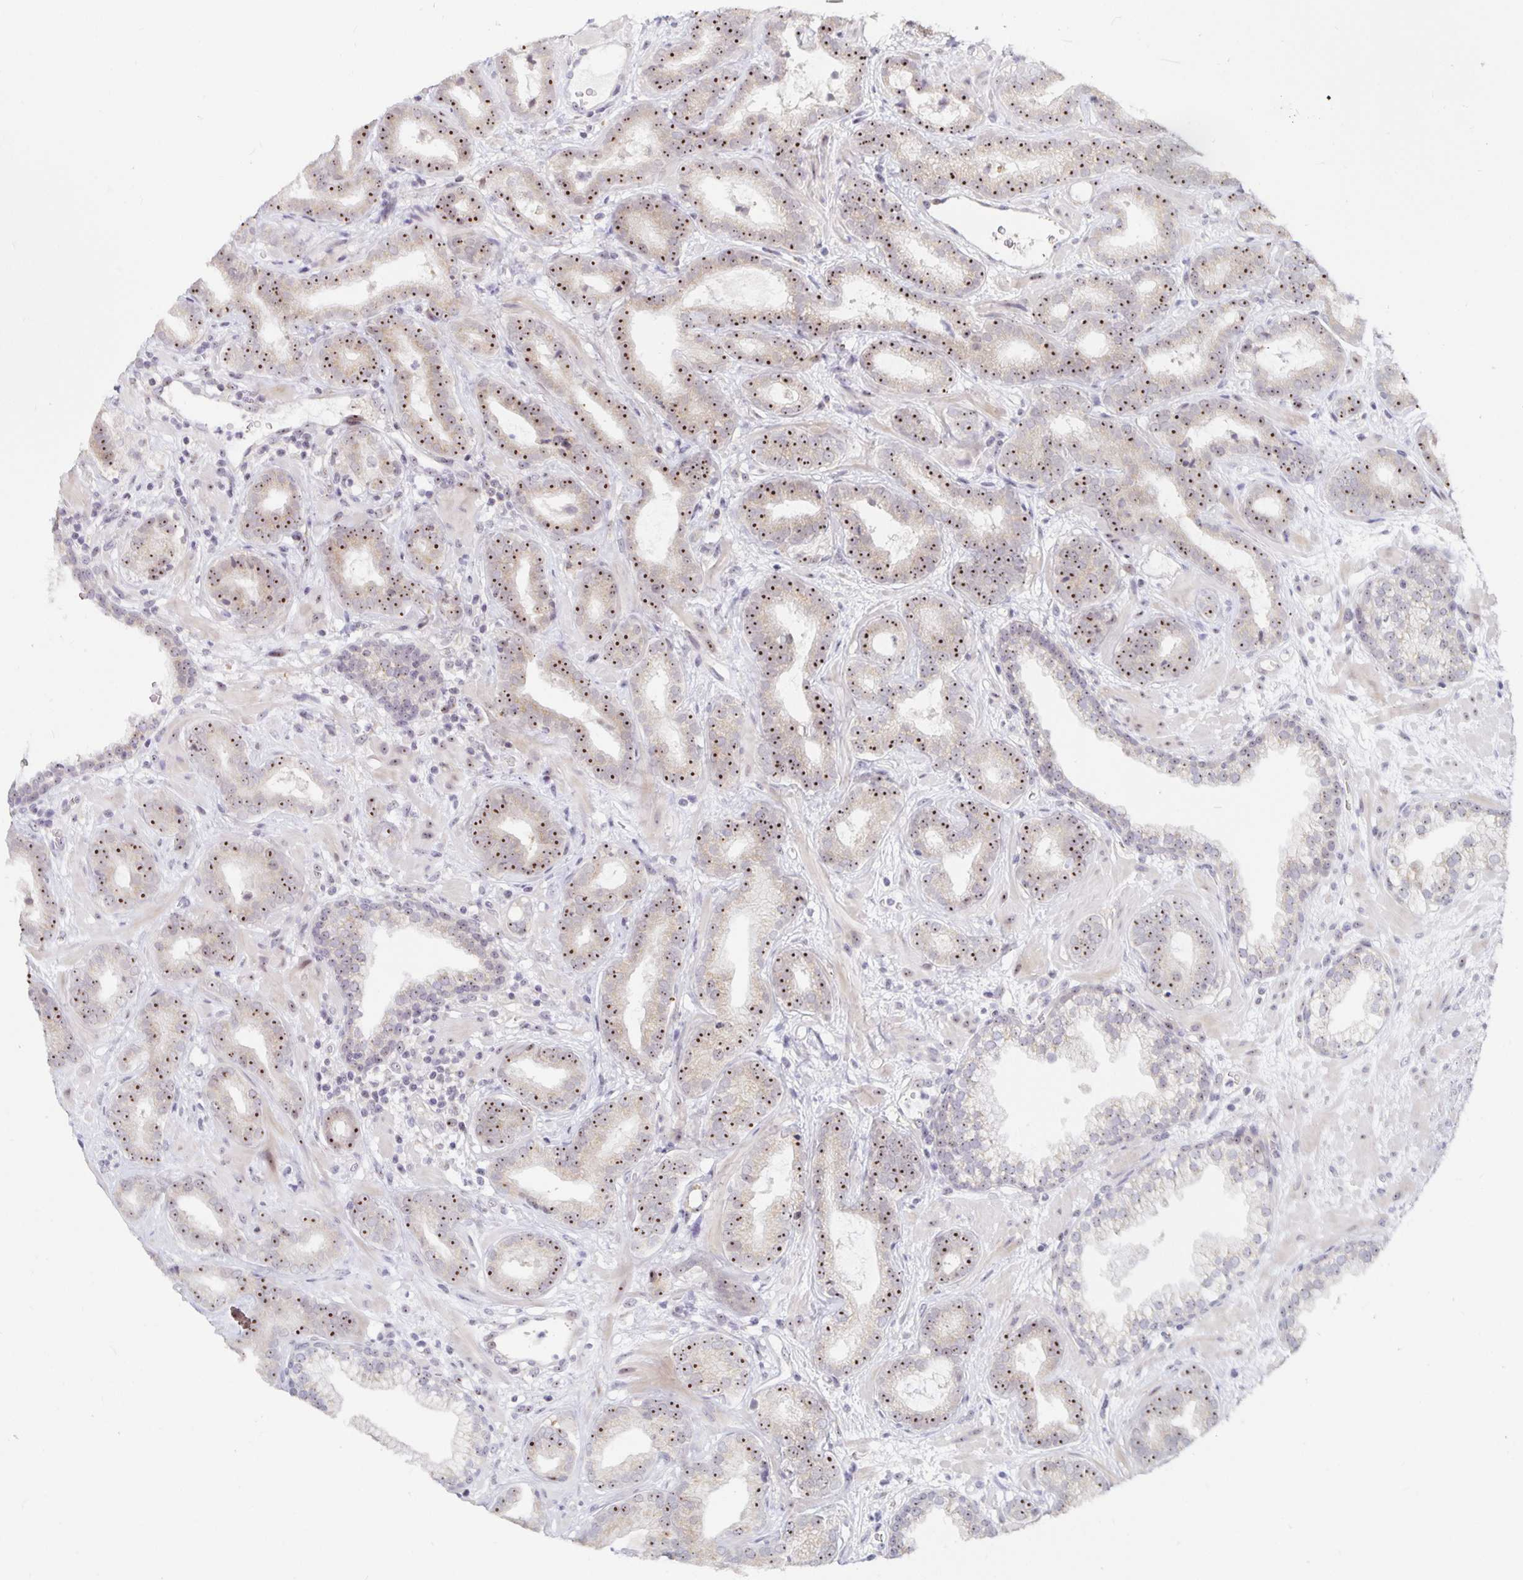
{"staining": {"intensity": "moderate", "quantity": ">75%", "location": "nuclear"}, "tissue": "prostate cancer", "cell_type": "Tumor cells", "image_type": "cancer", "snomed": [{"axis": "morphology", "description": "Adenocarcinoma, Low grade"}, {"axis": "topography", "description": "Prostate"}], "caption": "DAB immunohistochemical staining of human prostate cancer (adenocarcinoma (low-grade)) reveals moderate nuclear protein staining in approximately >75% of tumor cells.", "gene": "NUP85", "patient": {"sex": "male", "age": 62}}